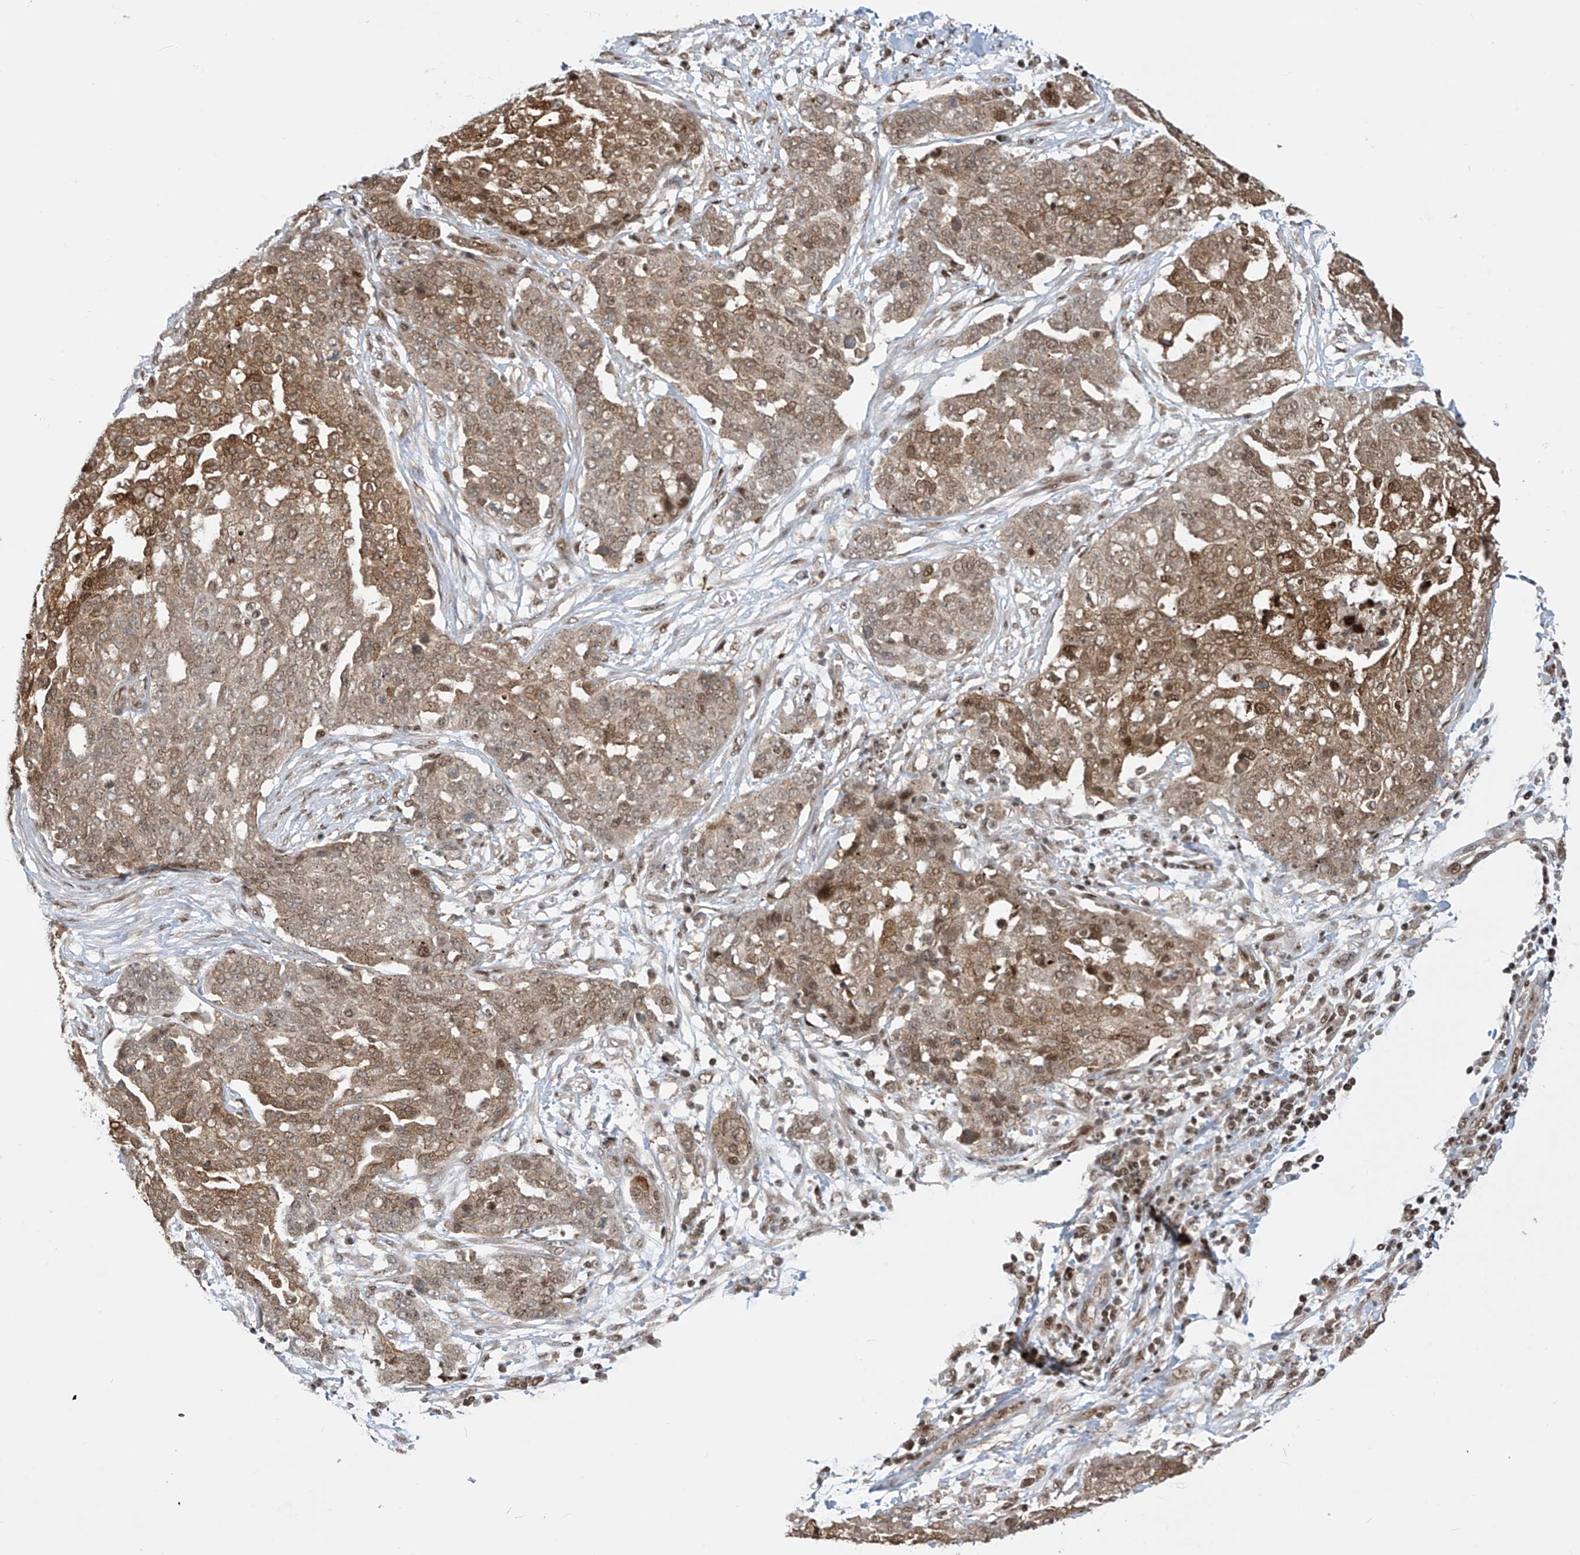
{"staining": {"intensity": "moderate", "quantity": ">75%", "location": "cytoplasmic/membranous,nuclear"}, "tissue": "ovarian cancer", "cell_type": "Tumor cells", "image_type": "cancer", "snomed": [{"axis": "morphology", "description": "Cystadenocarcinoma, serous, NOS"}, {"axis": "topography", "description": "Soft tissue"}, {"axis": "topography", "description": "Ovary"}], "caption": "Immunohistochemistry (IHC) photomicrograph of human ovarian cancer (serous cystadenocarcinoma) stained for a protein (brown), which shows medium levels of moderate cytoplasmic/membranous and nuclear expression in about >75% of tumor cells.", "gene": "LAGE3", "patient": {"sex": "female", "age": 57}}